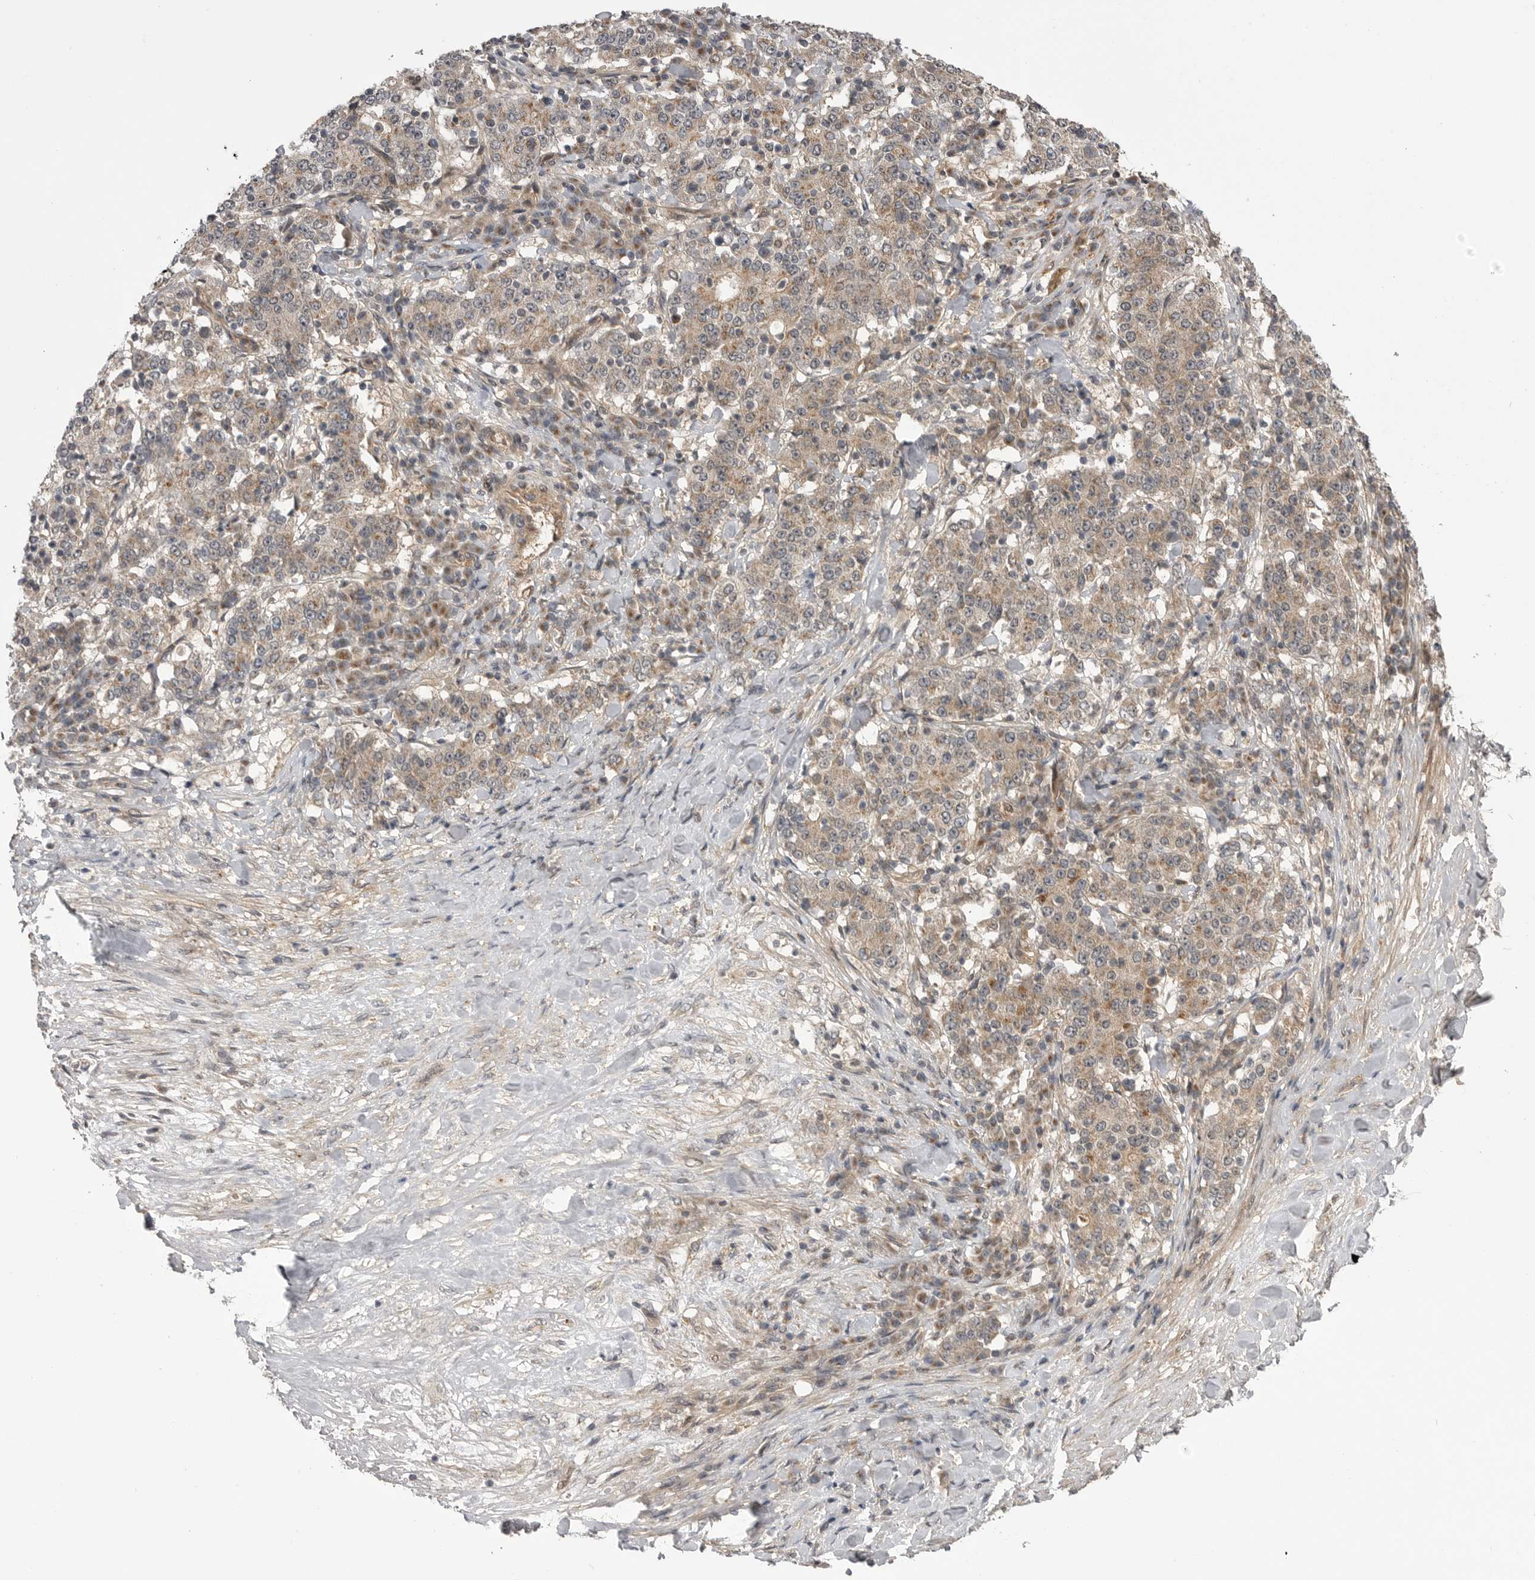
{"staining": {"intensity": "moderate", "quantity": ">75%", "location": "cytoplasmic/membranous"}, "tissue": "stomach cancer", "cell_type": "Tumor cells", "image_type": "cancer", "snomed": [{"axis": "morphology", "description": "Adenocarcinoma, NOS"}, {"axis": "topography", "description": "Stomach"}], "caption": "The immunohistochemical stain shows moderate cytoplasmic/membranous expression in tumor cells of adenocarcinoma (stomach) tissue.", "gene": "PDCL", "patient": {"sex": "male", "age": 59}}